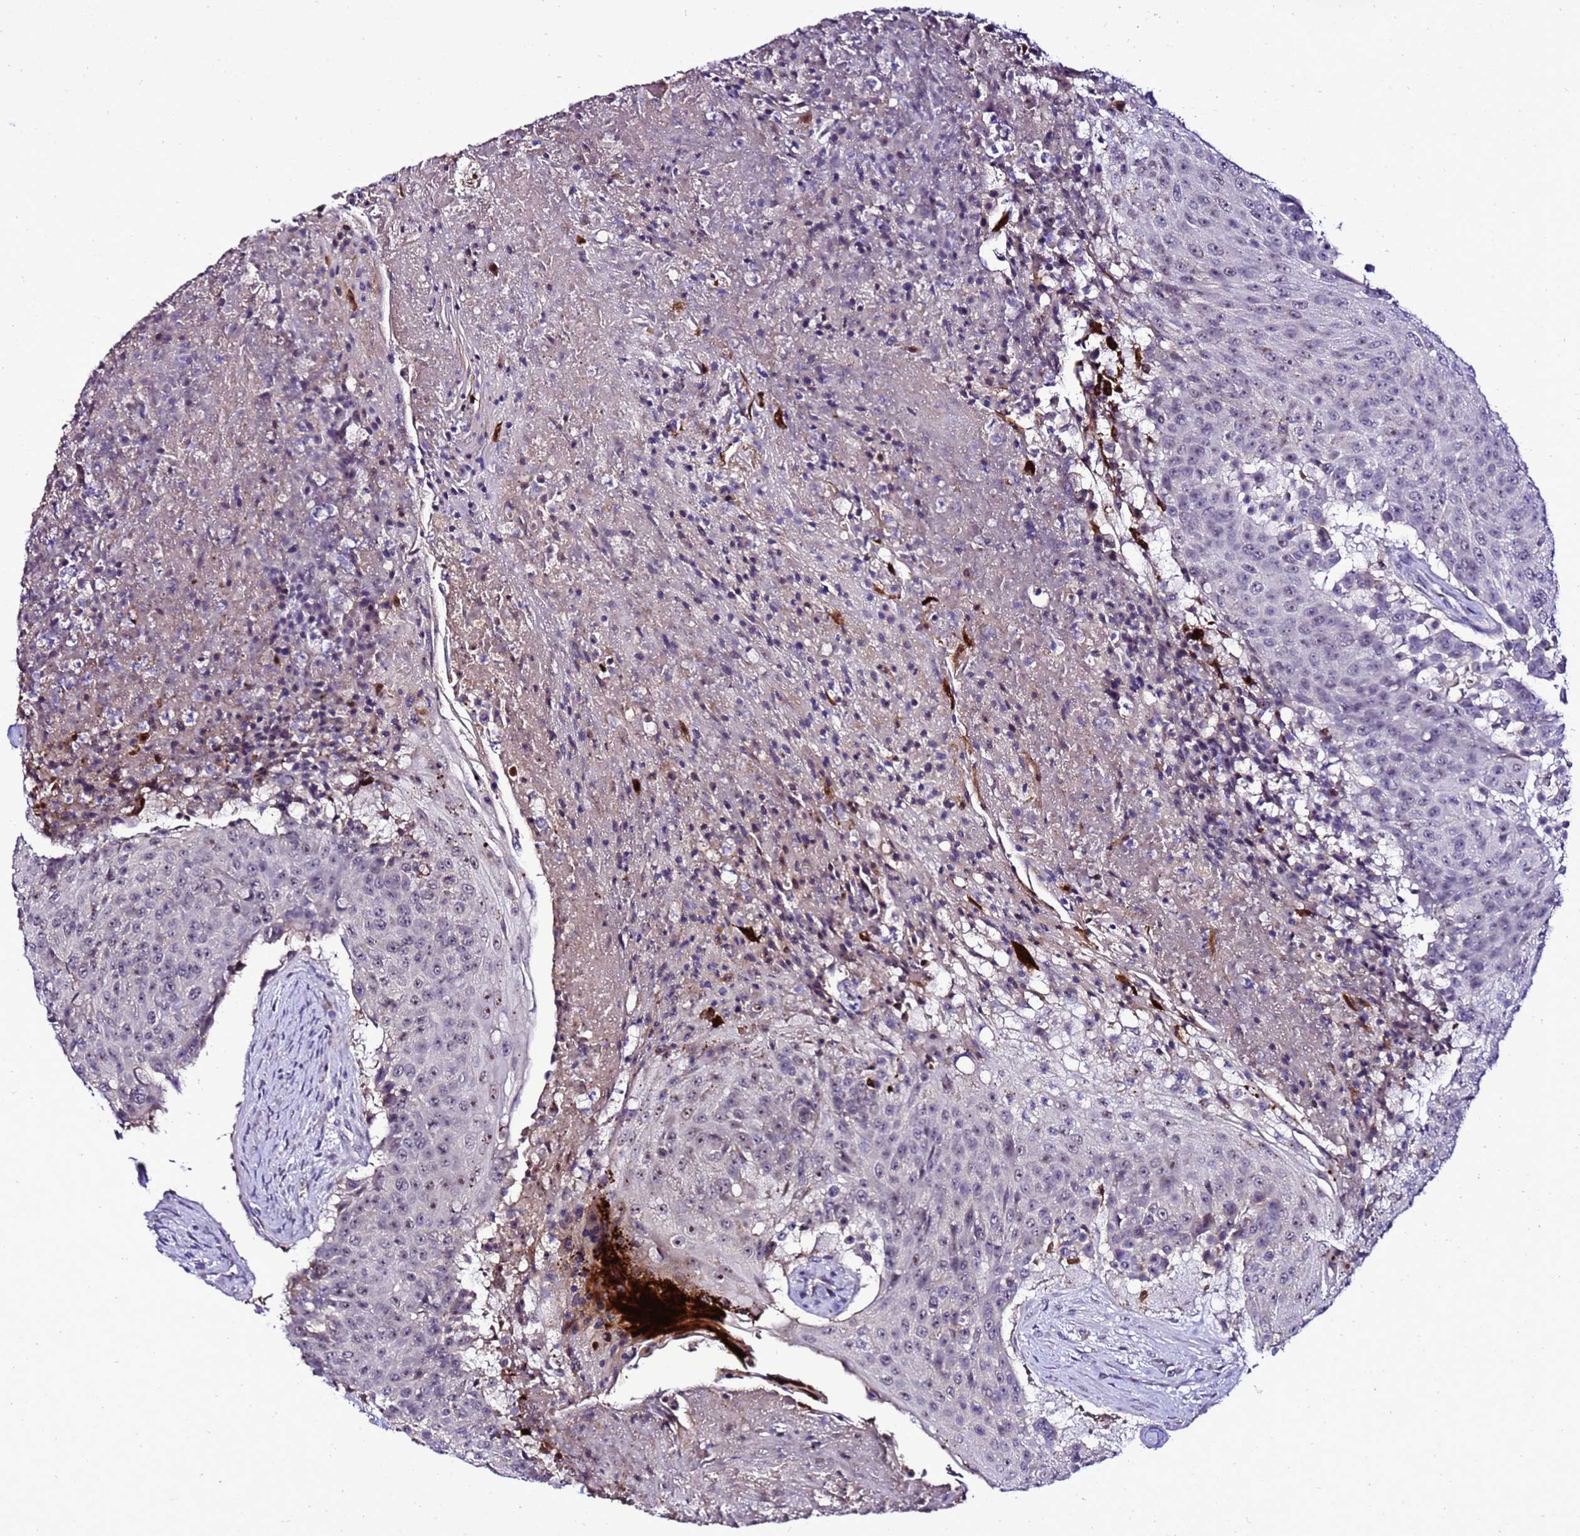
{"staining": {"intensity": "moderate", "quantity": "<25%", "location": "nuclear"}, "tissue": "urothelial cancer", "cell_type": "Tumor cells", "image_type": "cancer", "snomed": [{"axis": "morphology", "description": "Urothelial carcinoma, High grade"}, {"axis": "topography", "description": "Urinary bladder"}], "caption": "Tumor cells show low levels of moderate nuclear positivity in about <25% of cells in human urothelial cancer. Using DAB (brown) and hematoxylin (blue) stains, captured at high magnification using brightfield microscopy.", "gene": "C19orf47", "patient": {"sex": "female", "age": 63}}